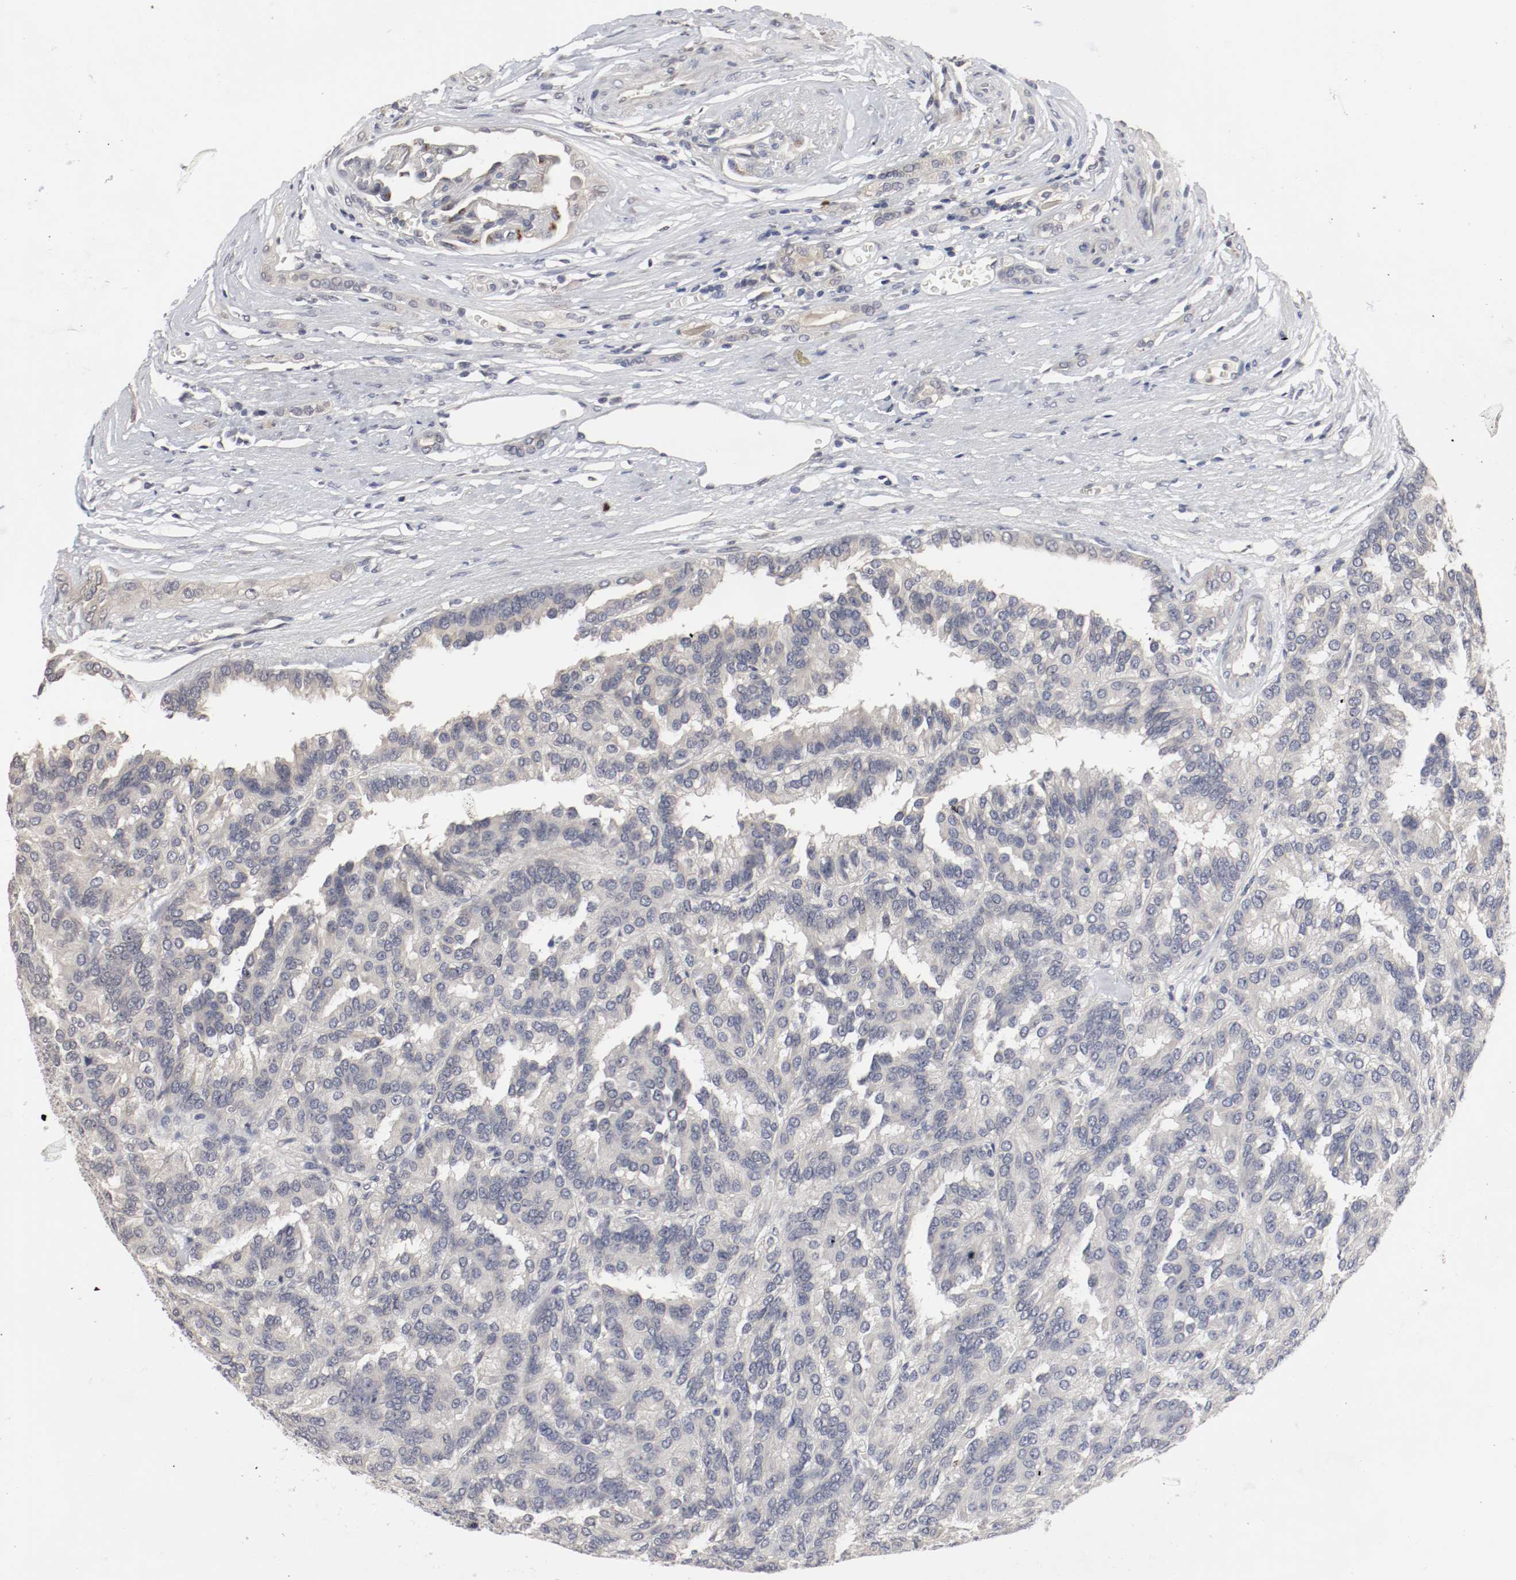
{"staining": {"intensity": "negative", "quantity": "none", "location": "none"}, "tissue": "renal cancer", "cell_type": "Tumor cells", "image_type": "cancer", "snomed": [{"axis": "morphology", "description": "Adenocarcinoma, NOS"}, {"axis": "topography", "description": "Kidney"}], "caption": "Immunohistochemistry (IHC) of human renal cancer (adenocarcinoma) exhibits no expression in tumor cells.", "gene": "CEBPE", "patient": {"sex": "male", "age": 46}}